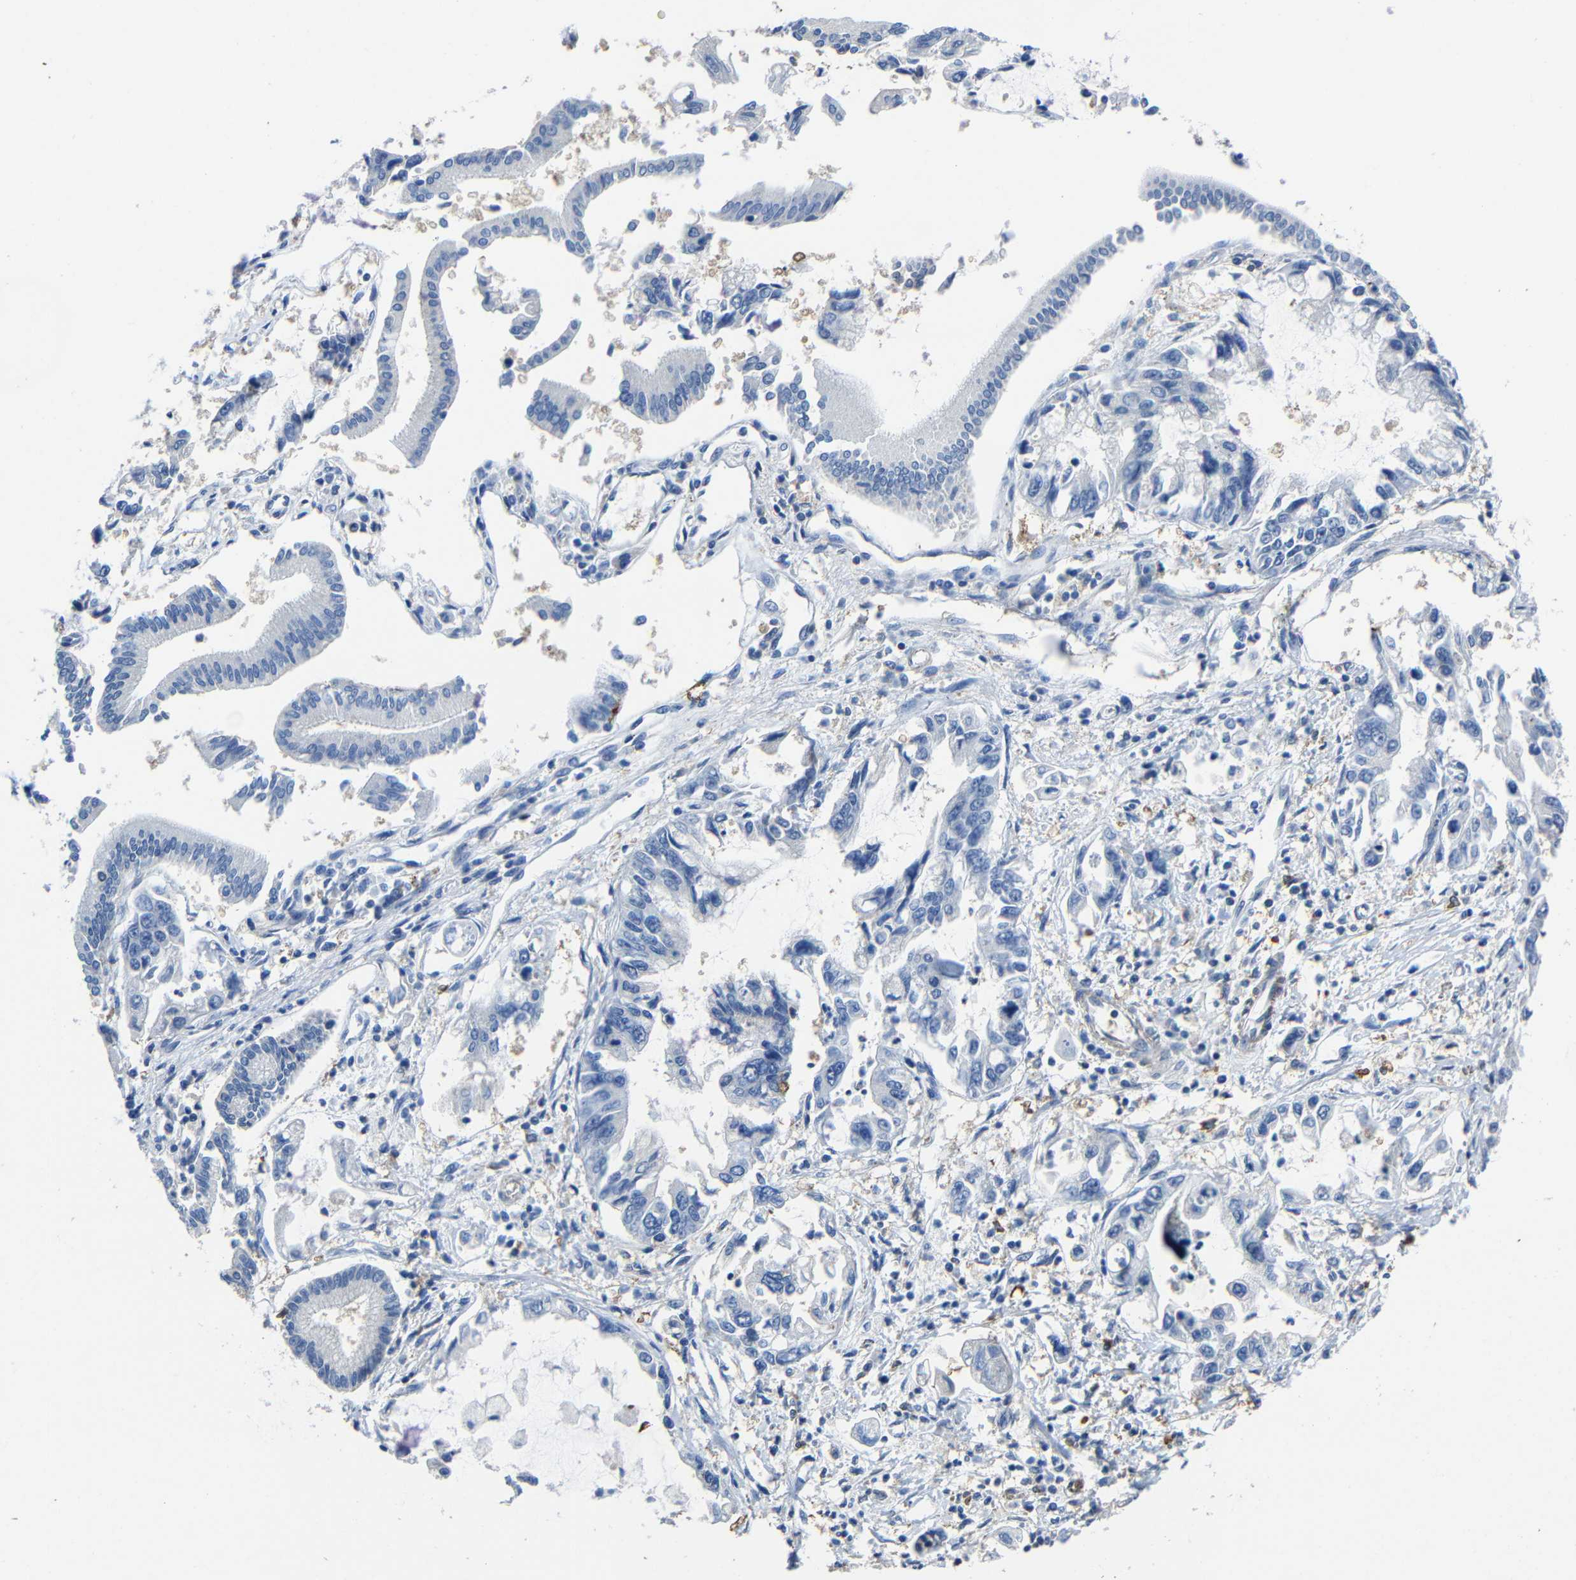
{"staining": {"intensity": "negative", "quantity": "none", "location": "none"}, "tissue": "pancreatic cancer", "cell_type": "Tumor cells", "image_type": "cancer", "snomed": [{"axis": "morphology", "description": "Adenocarcinoma, NOS"}, {"axis": "topography", "description": "Pancreas"}], "caption": "Micrograph shows no significant protein staining in tumor cells of pancreatic adenocarcinoma.", "gene": "GDI1", "patient": {"sex": "male", "age": 56}}